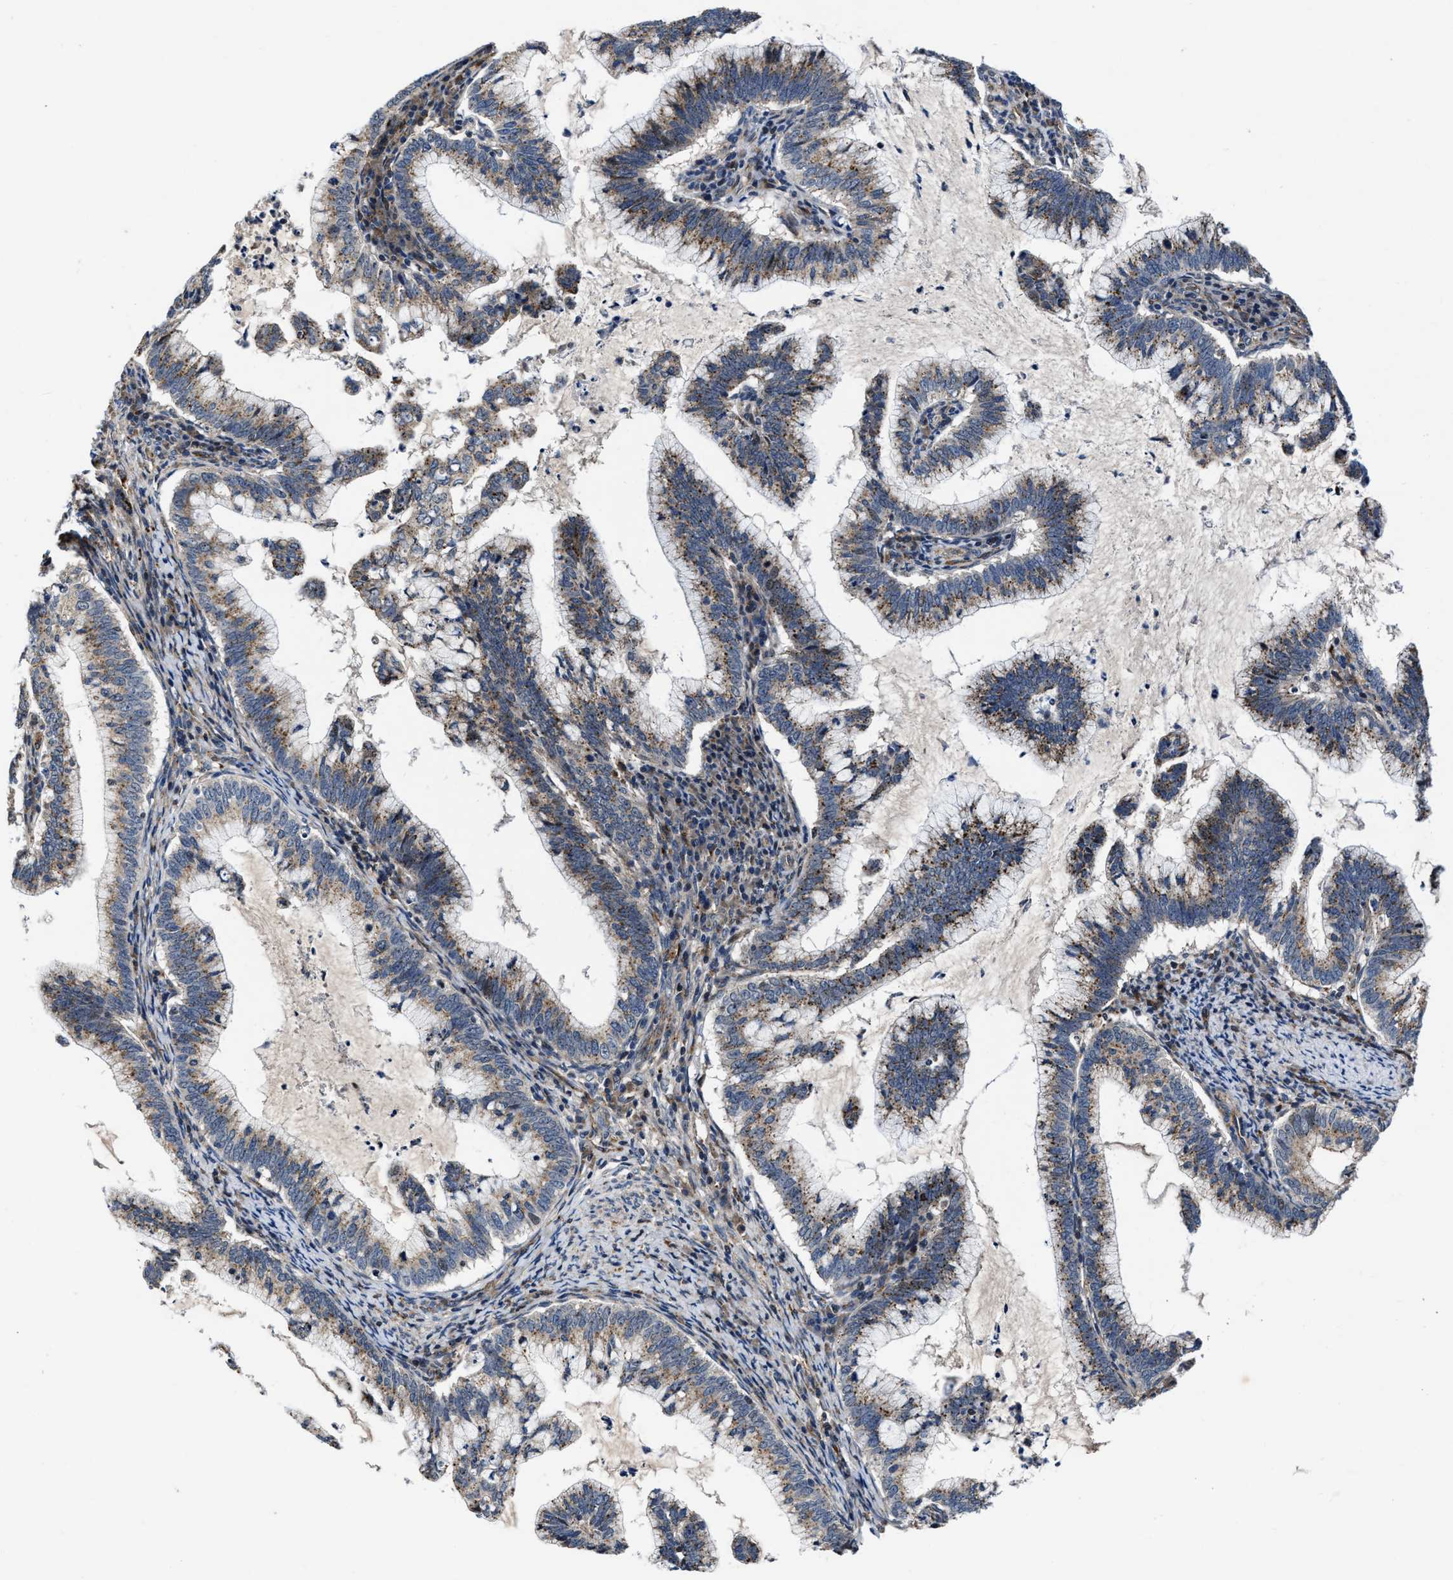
{"staining": {"intensity": "moderate", "quantity": ">75%", "location": "cytoplasmic/membranous"}, "tissue": "cervical cancer", "cell_type": "Tumor cells", "image_type": "cancer", "snomed": [{"axis": "morphology", "description": "Adenocarcinoma, NOS"}, {"axis": "topography", "description": "Cervix"}], "caption": "Cervical cancer tissue displays moderate cytoplasmic/membranous staining in about >75% of tumor cells, visualized by immunohistochemistry. Using DAB (3,3'-diaminobenzidine) (brown) and hematoxylin (blue) stains, captured at high magnification using brightfield microscopy.", "gene": "C2orf66", "patient": {"sex": "female", "age": 36}}